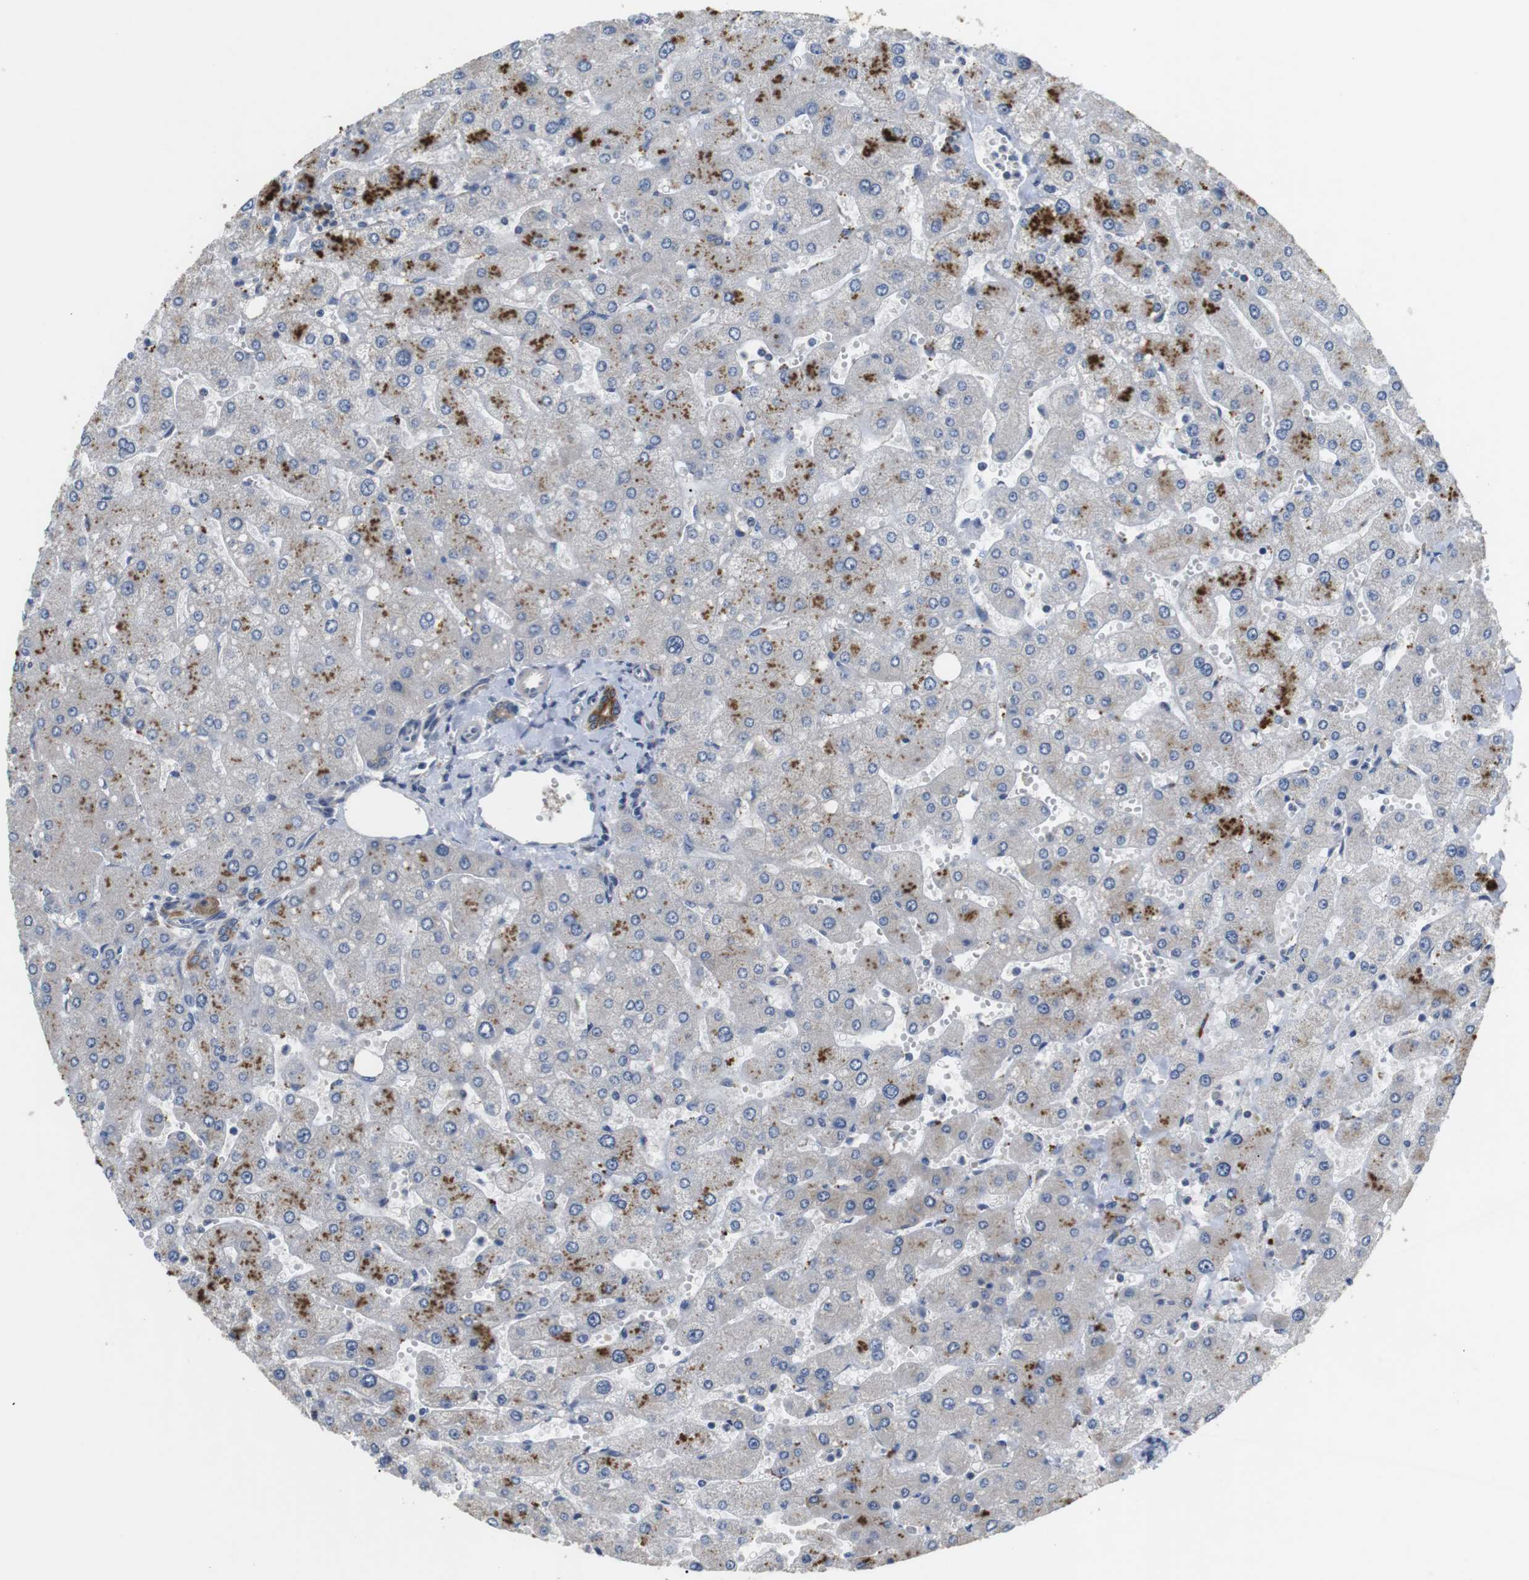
{"staining": {"intensity": "moderate", "quantity": ">75%", "location": "cytoplasmic/membranous"}, "tissue": "liver", "cell_type": "Cholangiocytes", "image_type": "normal", "snomed": [{"axis": "morphology", "description": "Normal tissue, NOS"}, {"axis": "topography", "description": "Liver"}], "caption": "Protein expression analysis of normal human liver reveals moderate cytoplasmic/membranous positivity in about >75% of cholangiocytes. The staining was performed using DAB (3,3'-diaminobenzidine), with brown indicating positive protein expression. Nuclei are stained blue with hematoxylin.", "gene": "ADGRL3", "patient": {"sex": "male", "age": 55}}